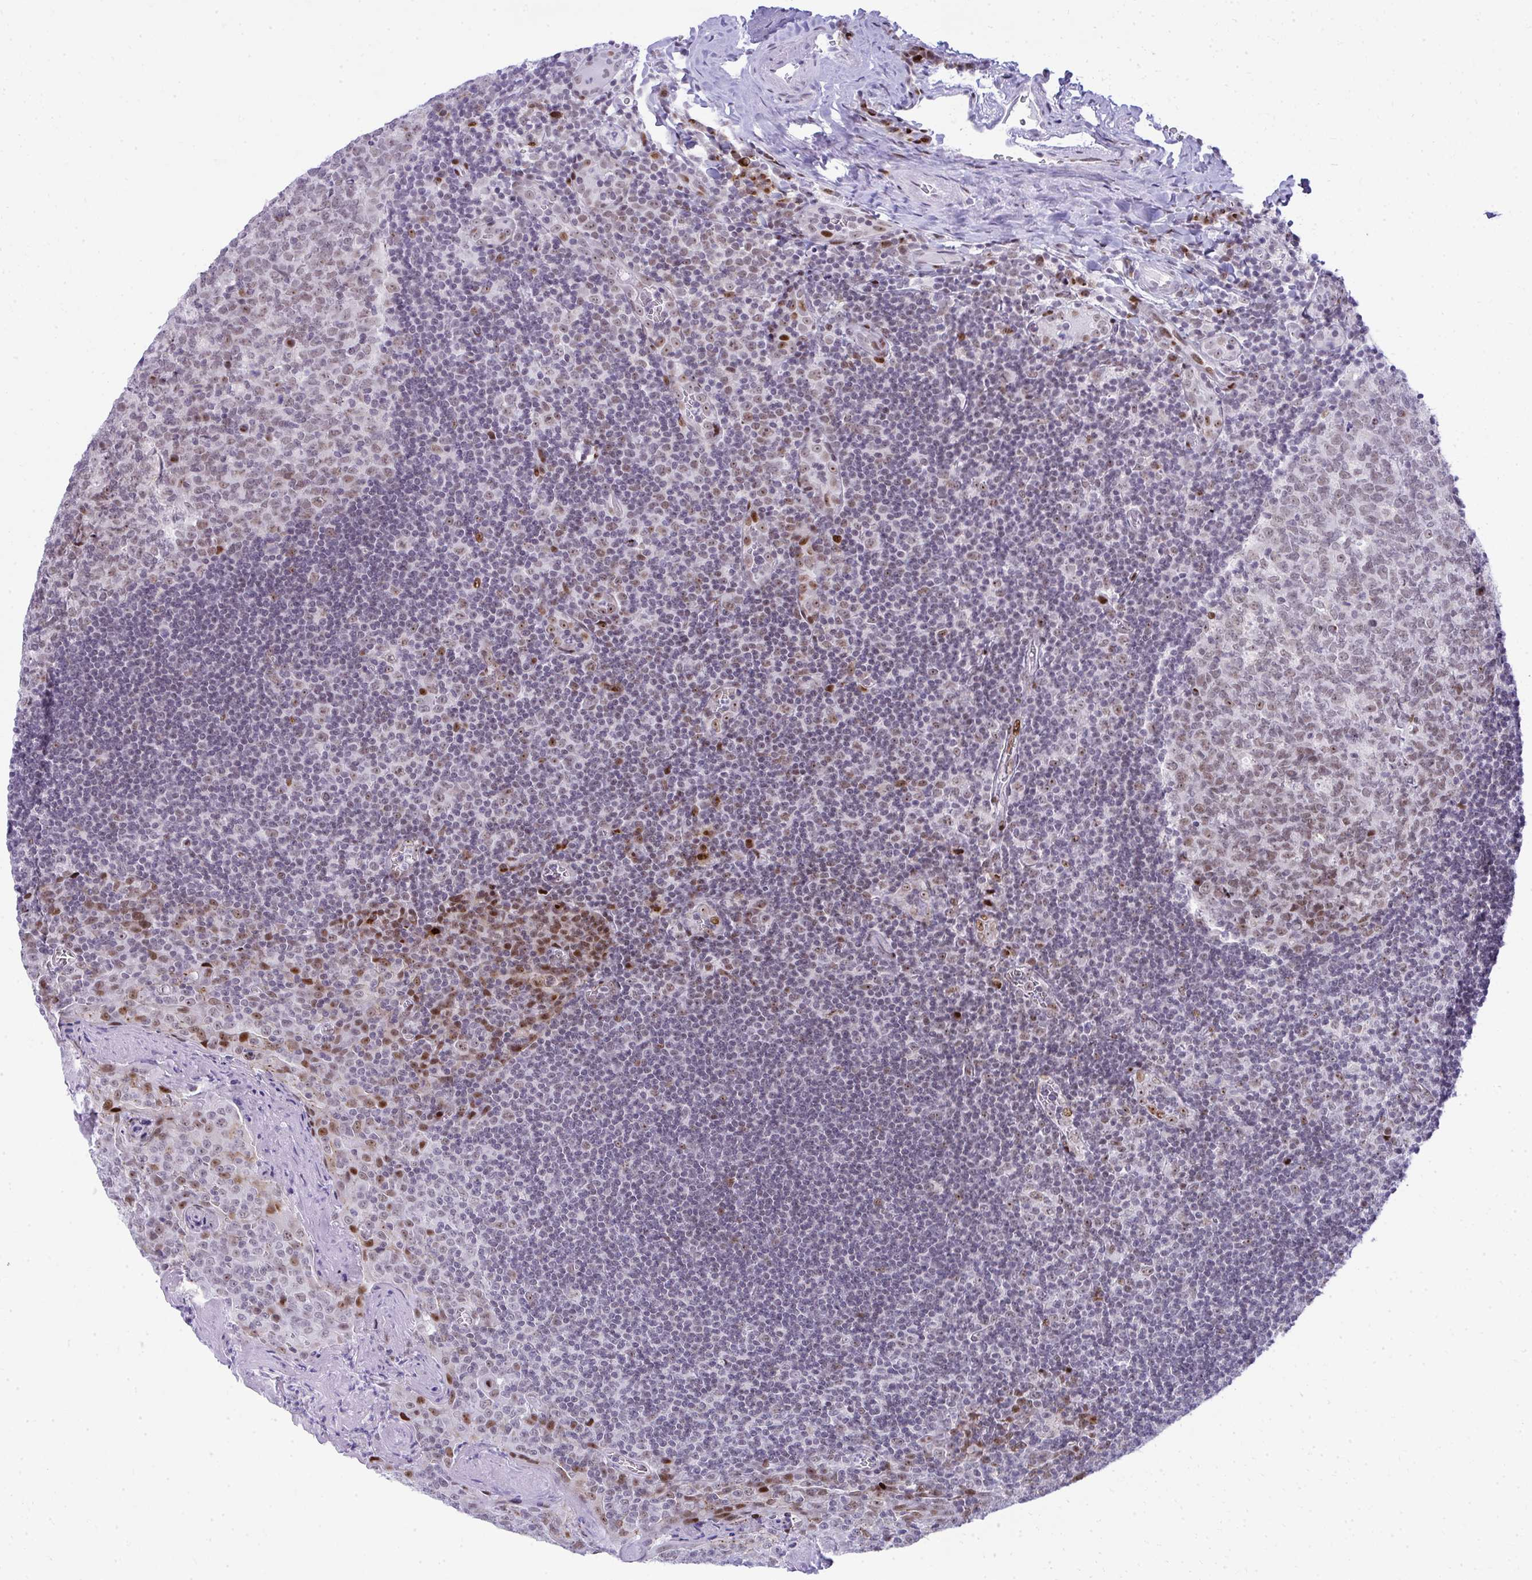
{"staining": {"intensity": "moderate", "quantity": "25%-75%", "location": "nuclear"}, "tissue": "tonsil", "cell_type": "Germinal center cells", "image_type": "normal", "snomed": [{"axis": "morphology", "description": "Normal tissue, NOS"}, {"axis": "morphology", "description": "Inflammation, NOS"}, {"axis": "topography", "description": "Tonsil"}], "caption": "A micrograph showing moderate nuclear staining in approximately 25%-75% of germinal center cells in normal tonsil, as visualized by brown immunohistochemical staining.", "gene": "GLDN", "patient": {"sex": "female", "age": 31}}